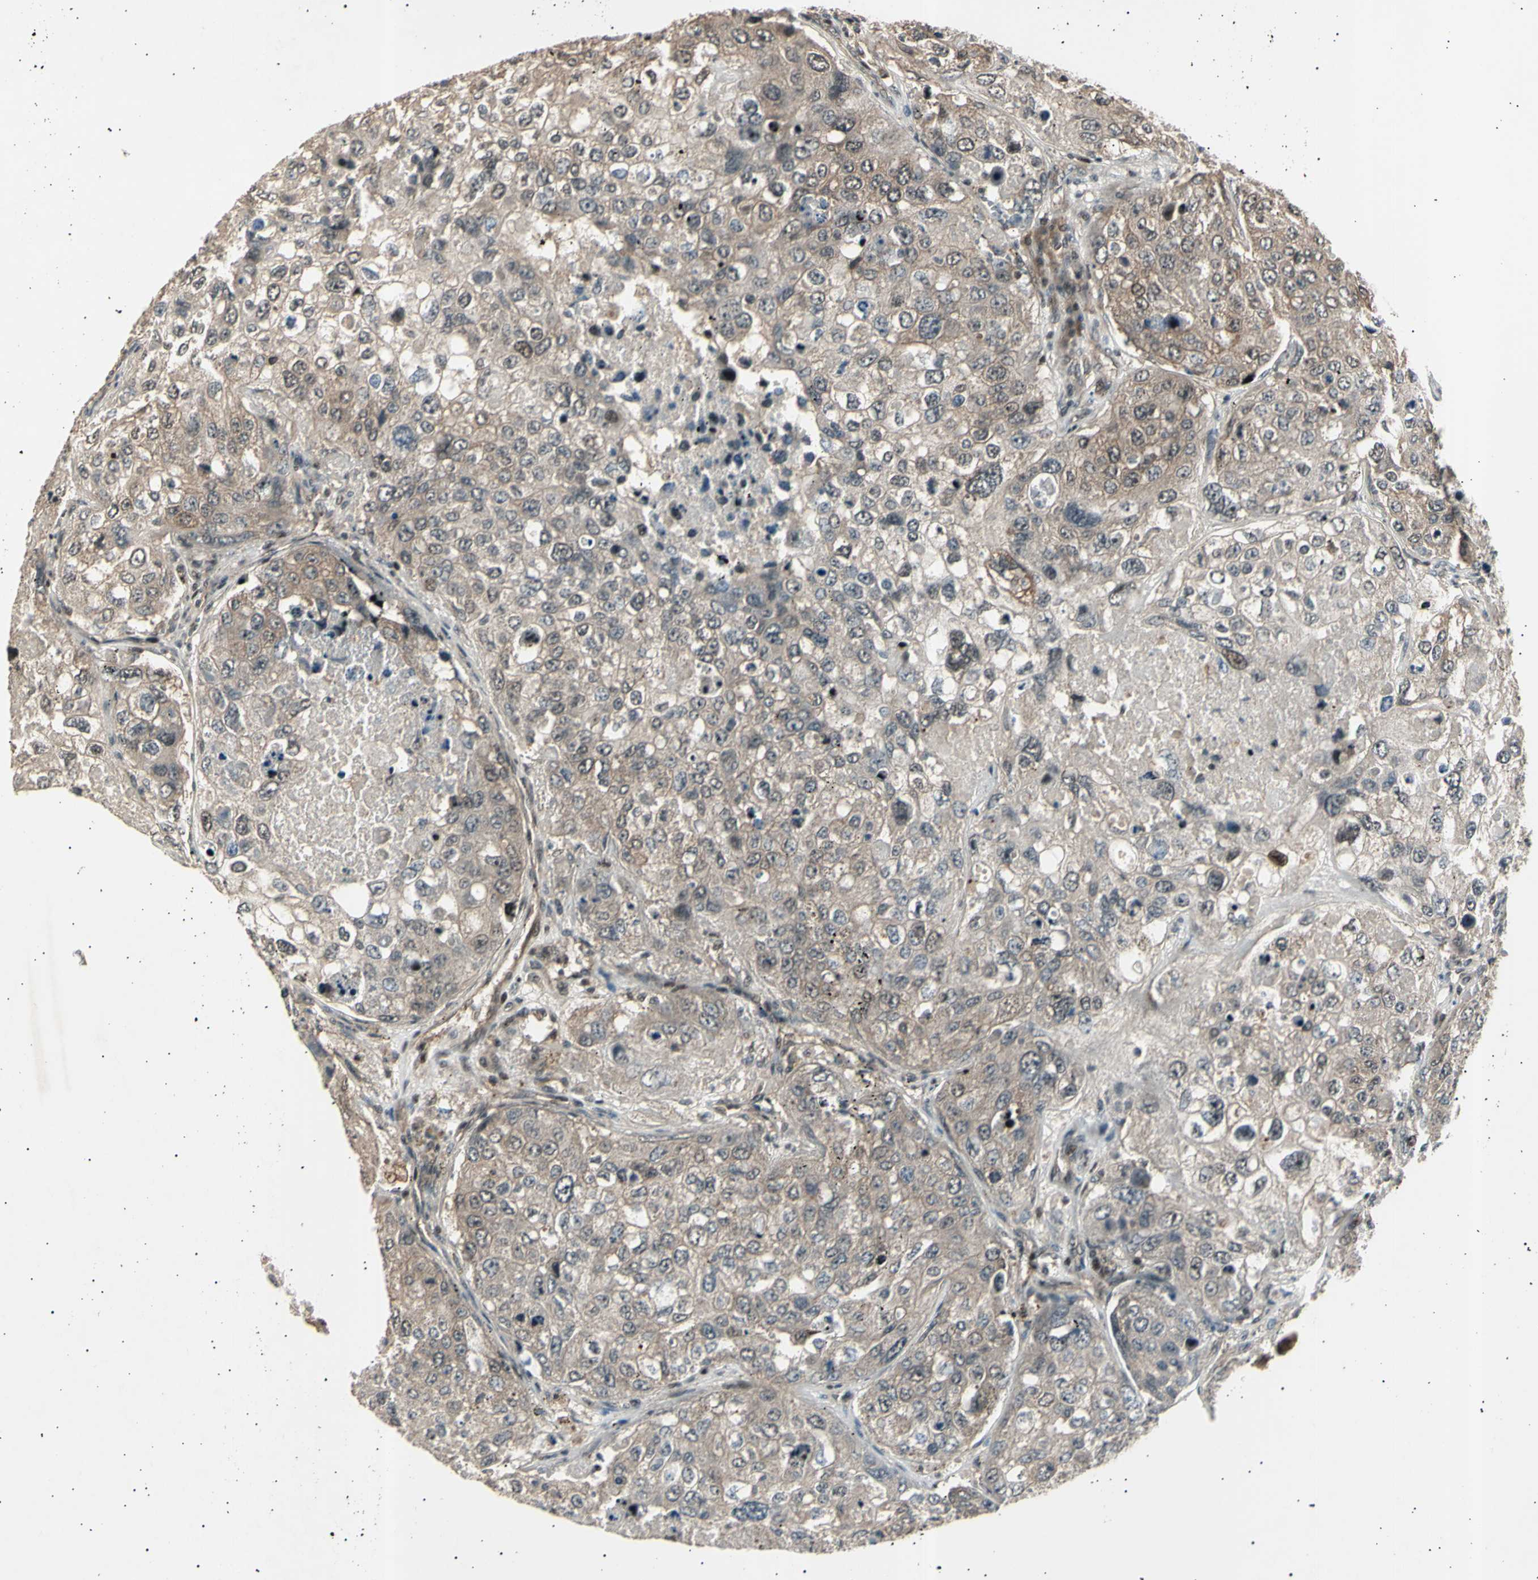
{"staining": {"intensity": "weak", "quantity": ">75%", "location": "cytoplasmic/membranous,nuclear"}, "tissue": "urothelial cancer", "cell_type": "Tumor cells", "image_type": "cancer", "snomed": [{"axis": "morphology", "description": "Urothelial carcinoma, High grade"}, {"axis": "topography", "description": "Lymph node"}, {"axis": "topography", "description": "Urinary bladder"}], "caption": "High-grade urothelial carcinoma stained with immunohistochemistry (IHC) exhibits weak cytoplasmic/membranous and nuclear expression in approximately >75% of tumor cells. The staining is performed using DAB brown chromogen to label protein expression. The nuclei are counter-stained blue using hematoxylin.", "gene": "NUAK2", "patient": {"sex": "male", "age": 51}}